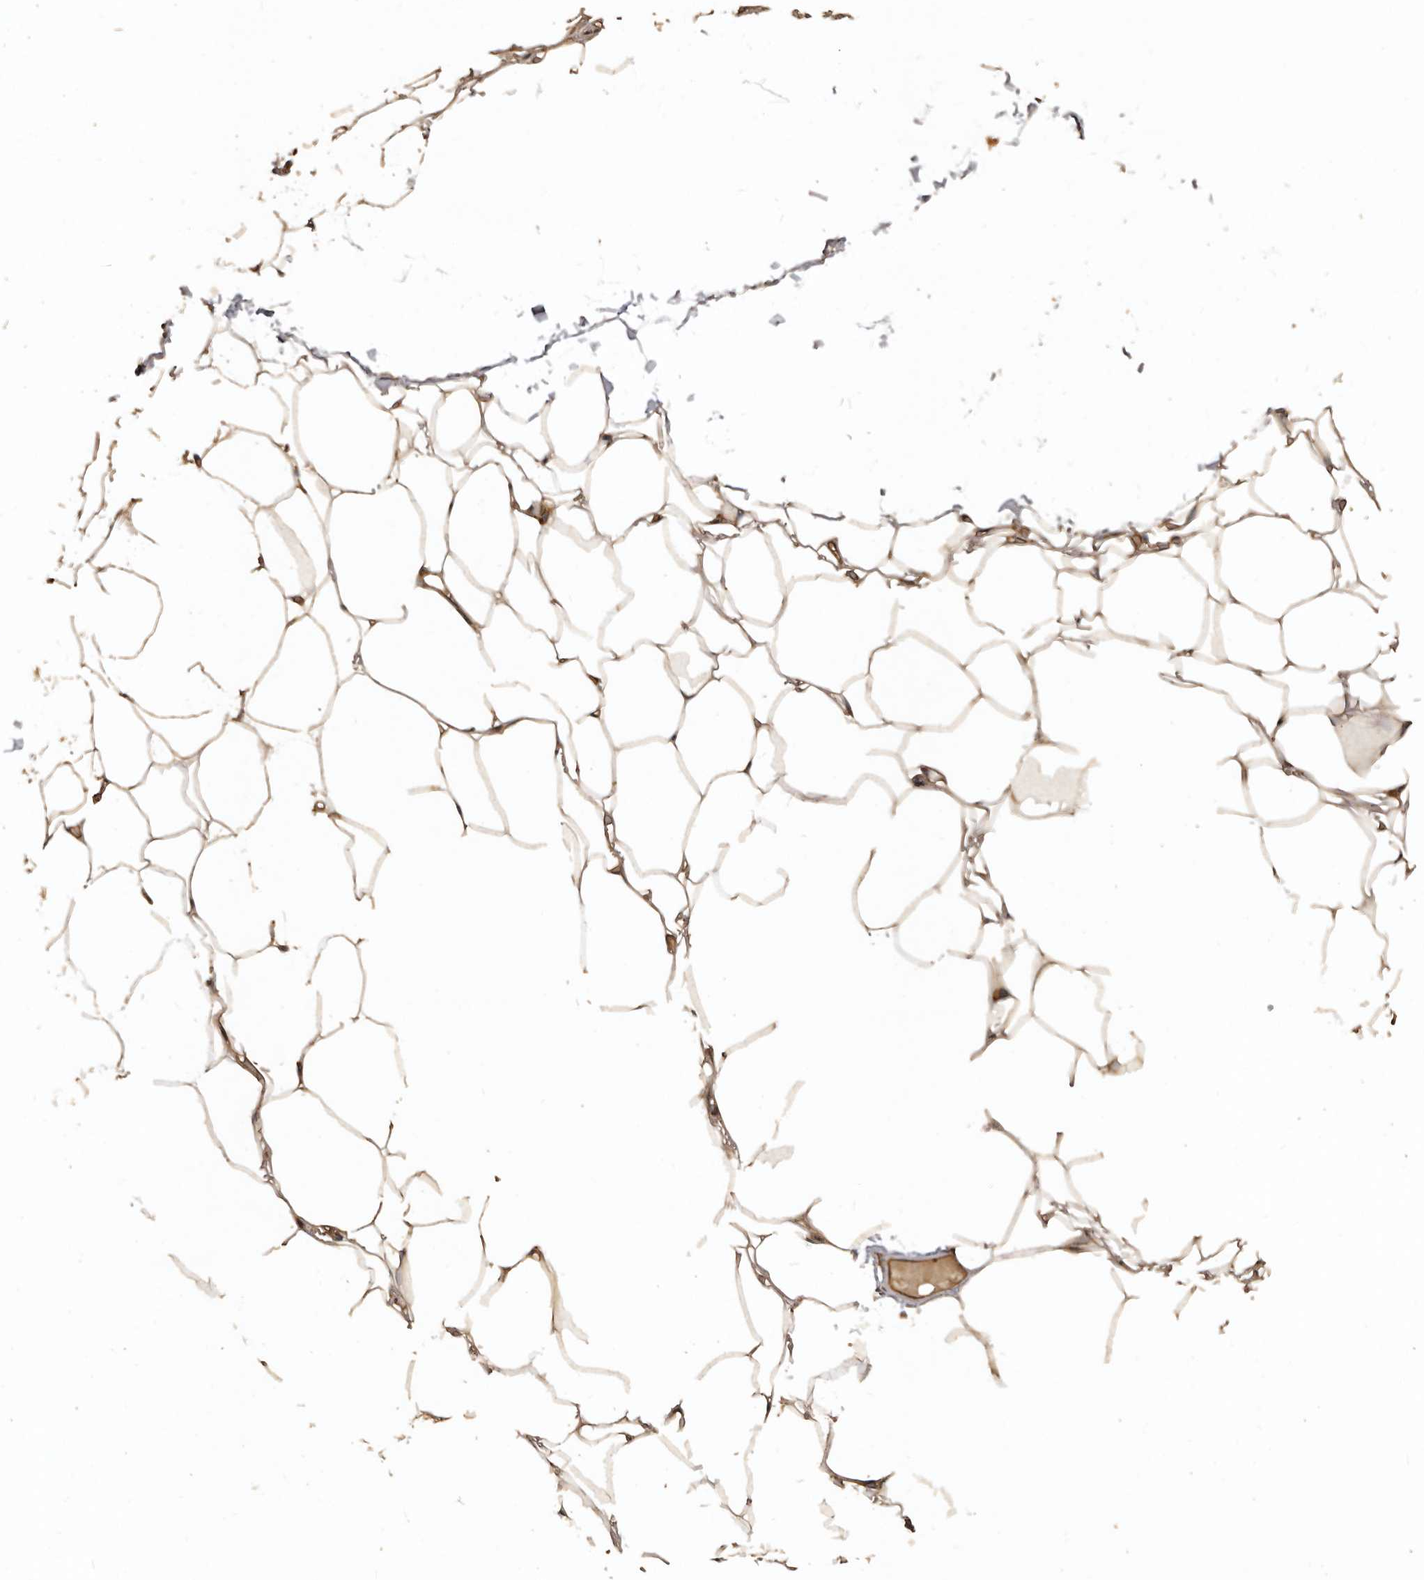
{"staining": {"intensity": "moderate", "quantity": ">75%", "location": "cytoplasmic/membranous"}, "tissue": "adipose tissue", "cell_type": "Adipocytes", "image_type": "normal", "snomed": [{"axis": "morphology", "description": "Normal tissue, NOS"}, {"axis": "topography", "description": "Breast"}], "caption": "Immunohistochemical staining of unremarkable adipose tissue exhibits medium levels of moderate cytoplasmic/membranous positivity in about >75% of adipocytes. The protein of interest is shown in brown color, while the nuclei are stained blue.", "gene": "FLCN", "patient": {"sex": "female", "age": 23}}